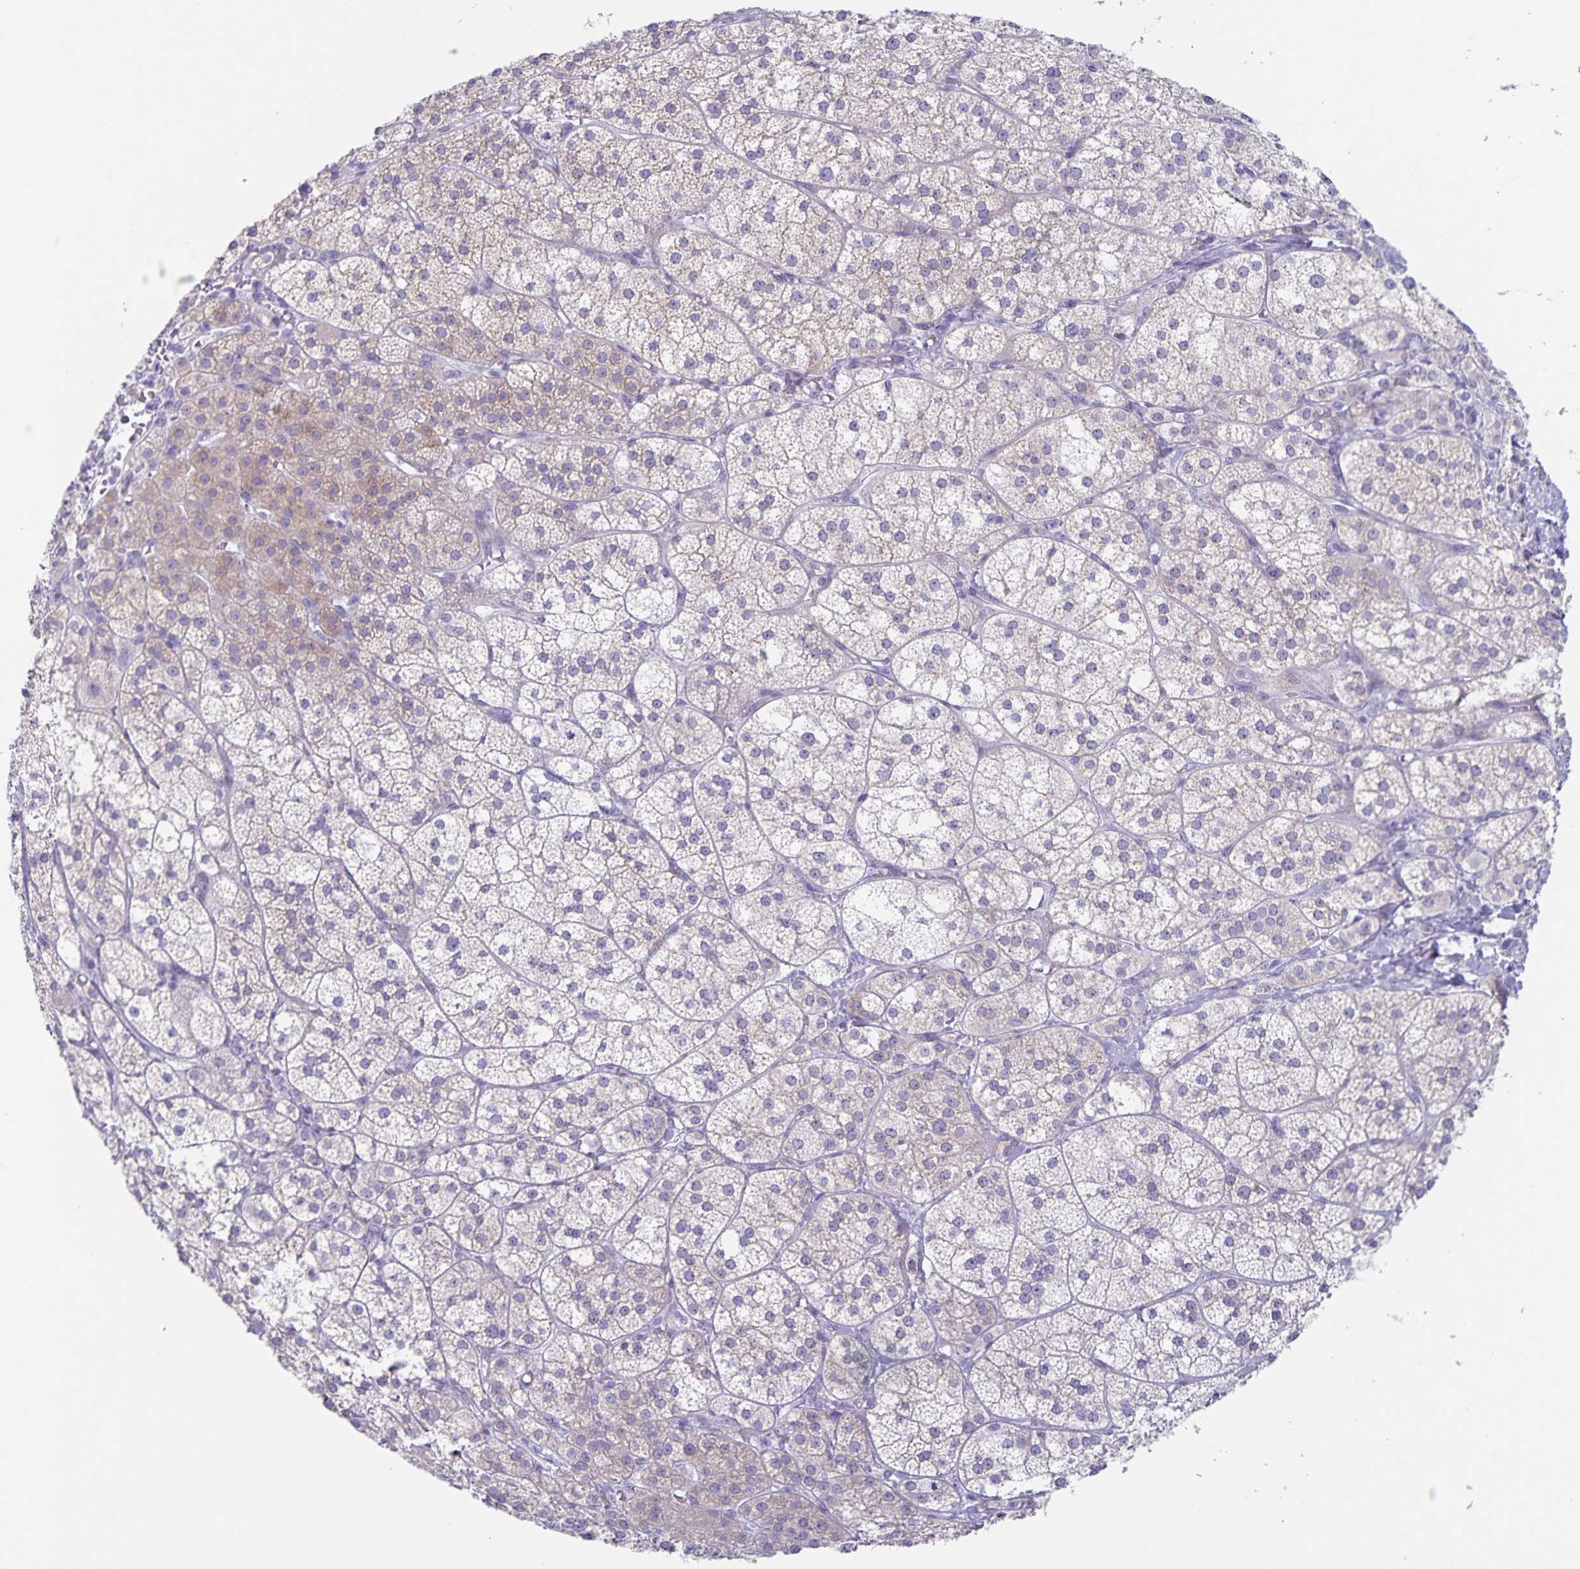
{"staining": {"intensity": "weak", "quantity": "<25%", "location": "cytoplasmic/membranous"}, "tissue": "adrenal gland", "cell_type": "Glandular cells", "image_type": "normal", "snomed": [{"axis": "morphology", "description": "Normal tissue, NOS"}, {"axis": "topography", "description": "Adrenal gland"}], "caption": "Protein analysis of normal adrenal gland demonstrates no significant expression in glandular cells. (Stains: DAB (3,3'-diaminobenzidine) immunohistochemistry (IHC) with hematoxylin counter stain, Microscopy: brightfield microscopy at high magnification).", "gene": "AQP4", "patient": {"sex": "female", "age": 60}}